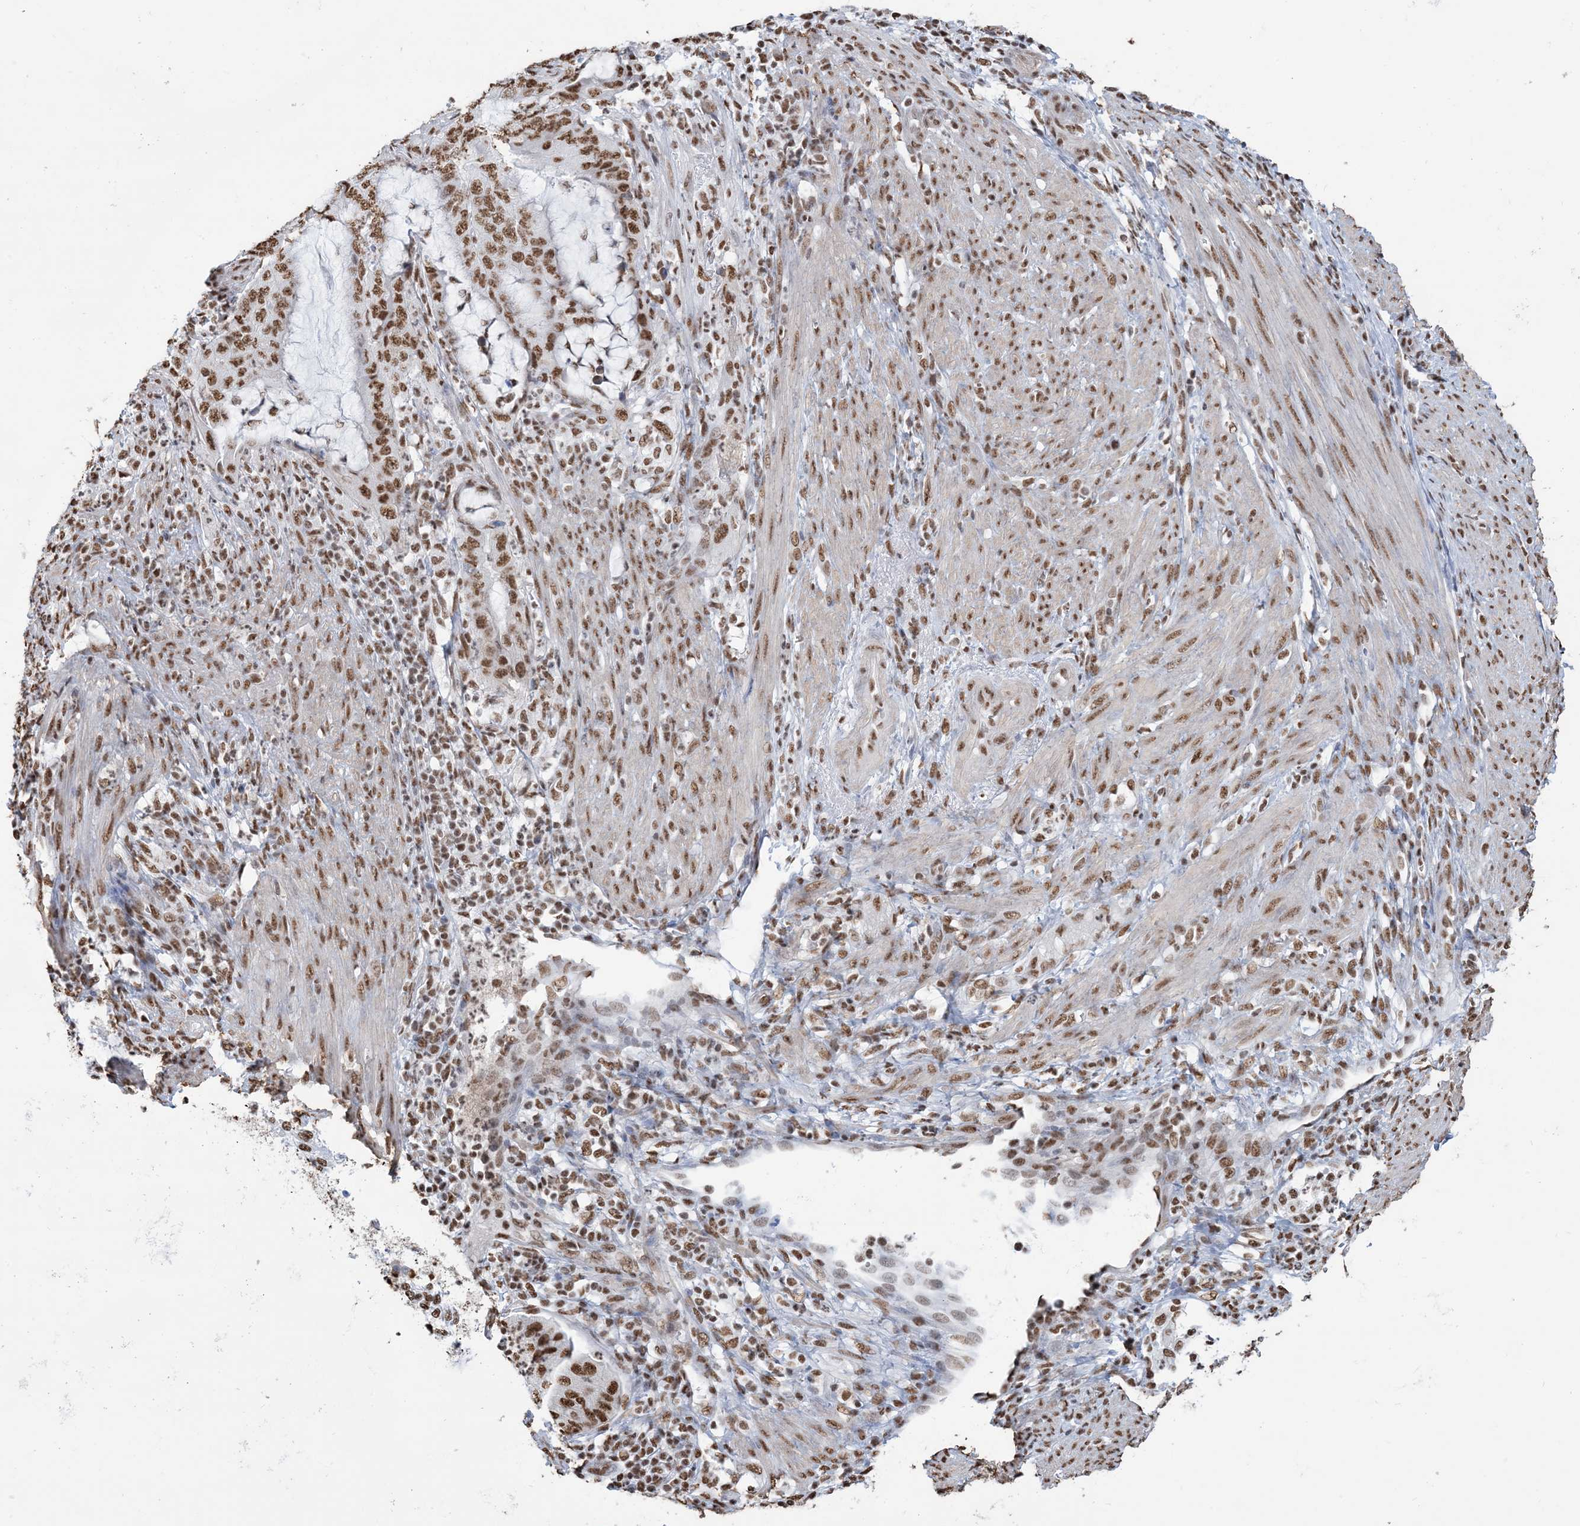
{"staining": {"intensity": "strong", "quantity": ">75%", "location": "nuclear"}, "tissue": "endometrial cancer", "cell_type": "Tumor cells", "image_type": "cancer", "snomed": [{"axis": "morphology", "description": "Adenocarcinoma, NOS"}, {"axis": "topography", "description": "Endometrium"}], "caption": "IHC image of endometrial adenocarcinoma stained for a protein (brown), which demonstrates high levels of strong nuclear staining in approximately >75% of tumor cells.", "gene": "ZNF792", "patient": {"sex": "female", "age": 51}}